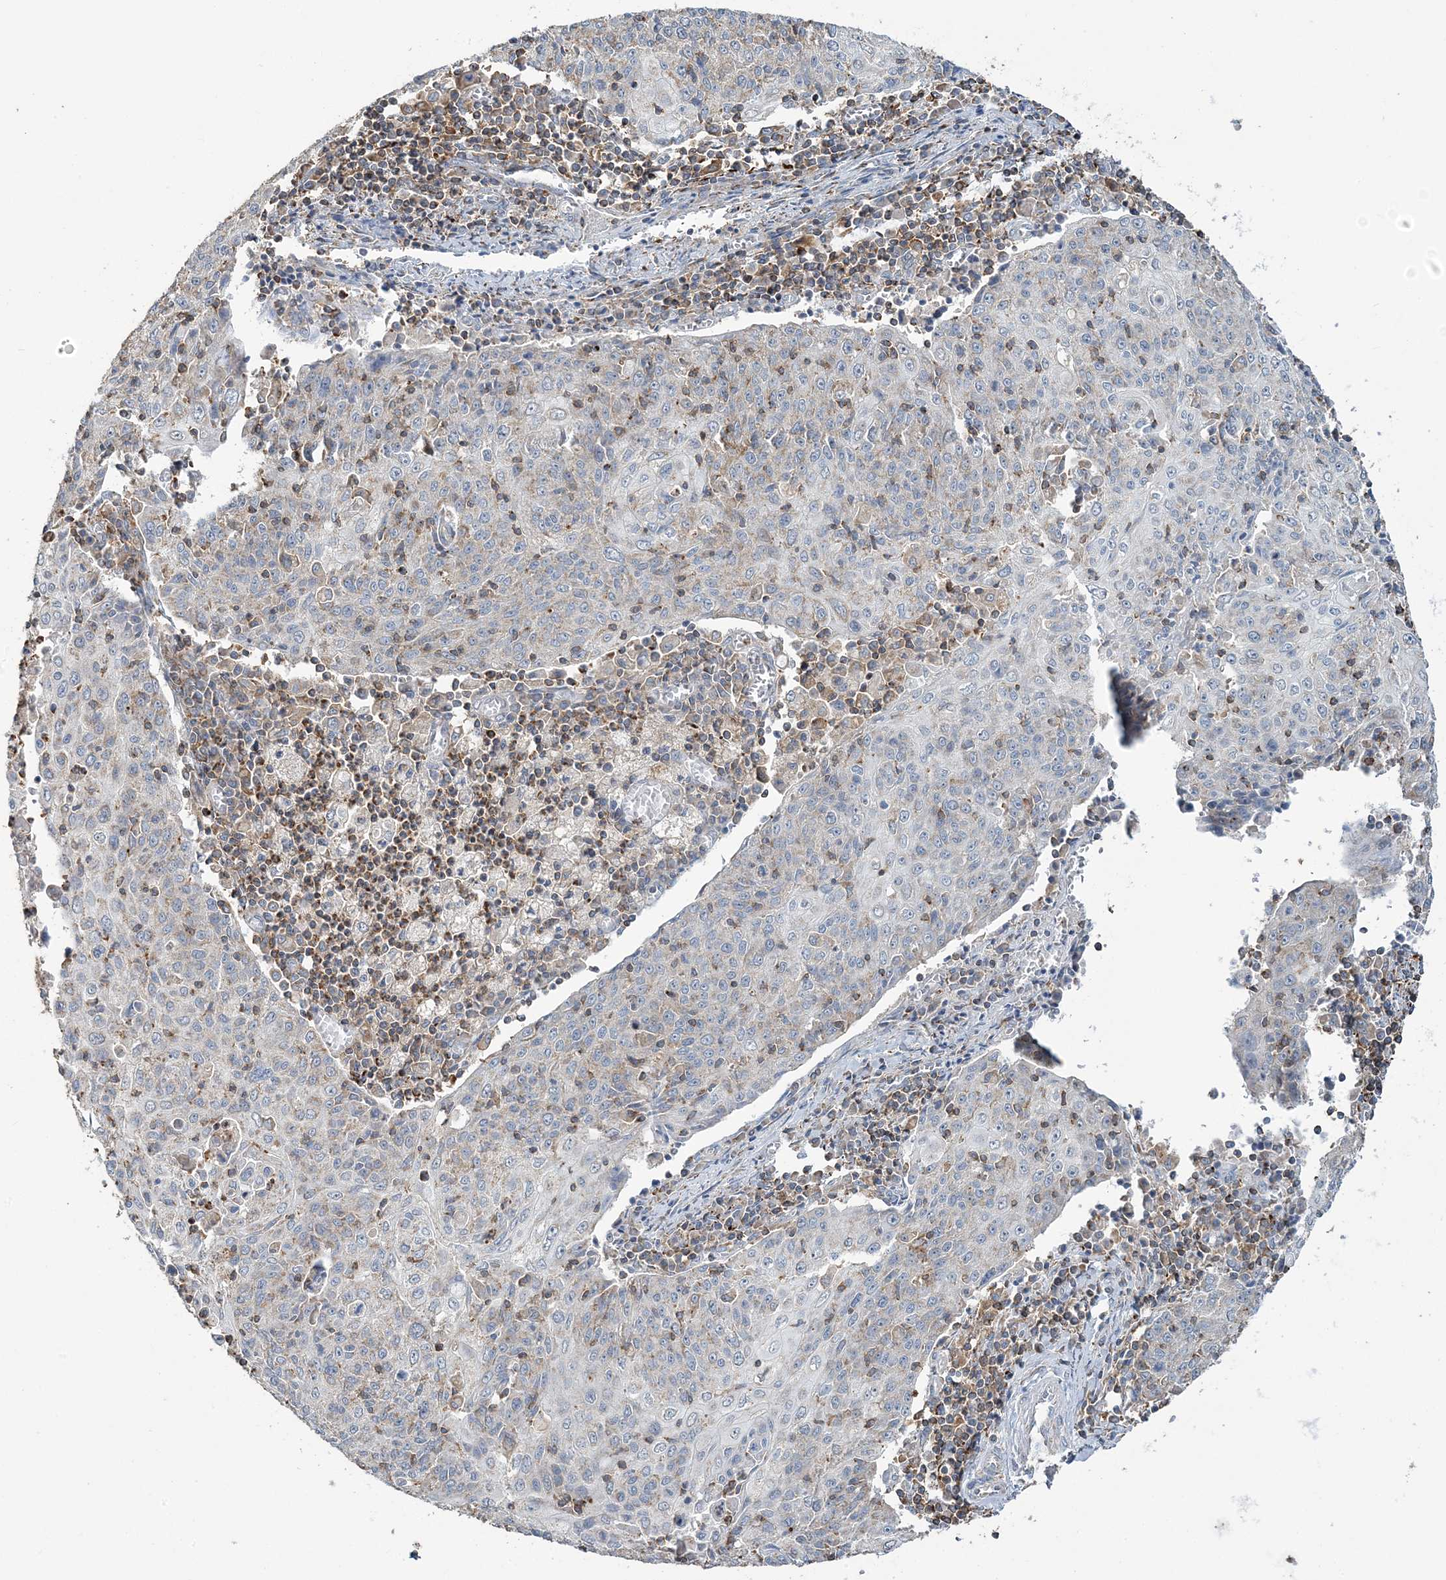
{"staining": {"intensity": "negative", "quantity": "none", "location": "none"}, "tissue": "cervical cancer", "cell_type": "Tumor cells", "image_type": "cancer", "snomed": [{"axis": "morphology", "description": "Squamous cell carcinoma, NOS"}, {"axis": "topography", "description": "Cervix"}], "caption": "Immunohistochemical staining of human cervical cancer (squamous cell carcinoma) demonstrates no significant staining in tumor cells.", "gene": "TMLHE", "patient": {"sex": "female", "age": 48}}